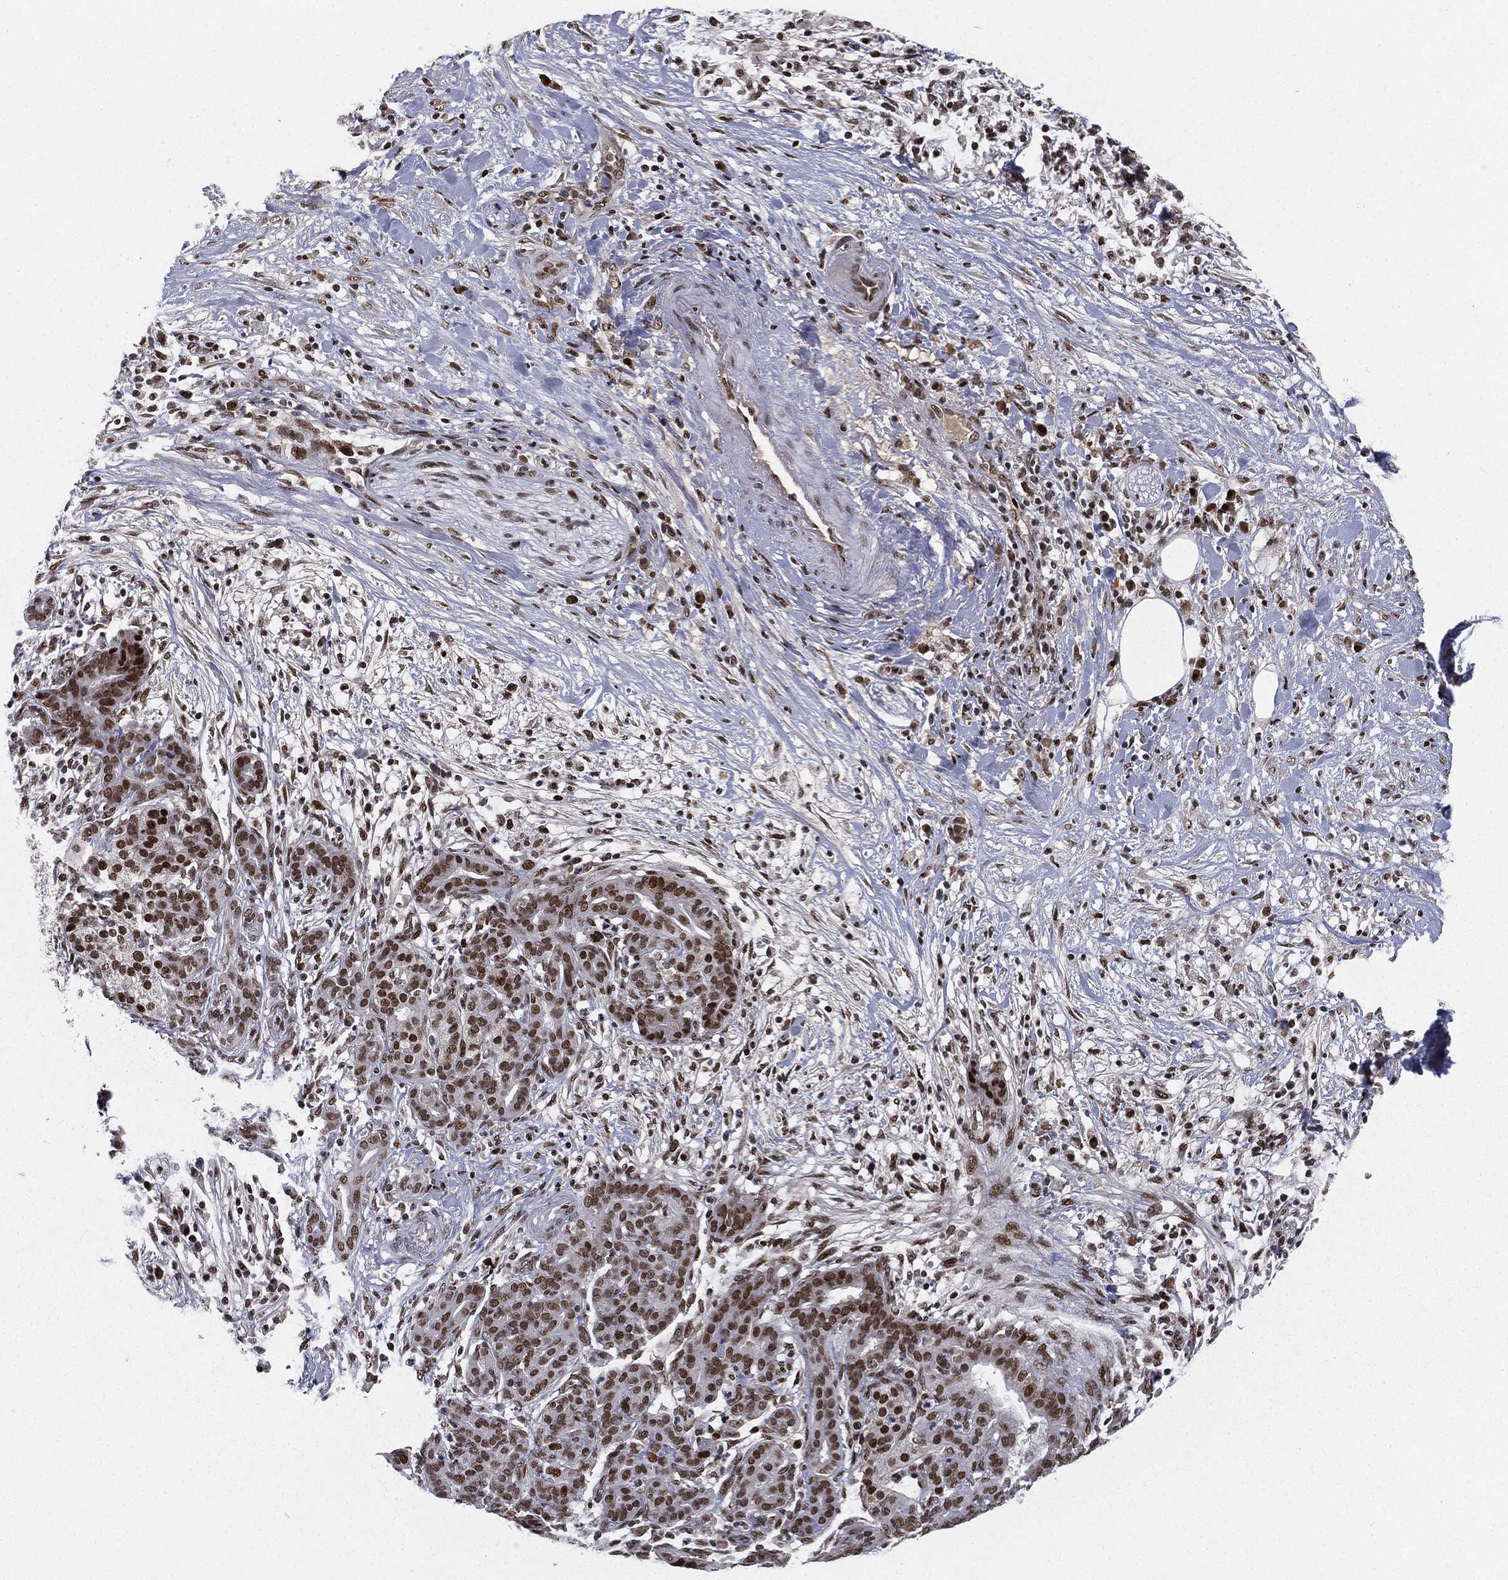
{"staining": {"intensity": "strong", "quantity": ">75%", "location": "nuclear"}, "tissue": "pancreatic cancer", "cell_type": "Tumor cells", "image_type": "cancer", "snomed": [{"axis": "morphology", "description": "Adenocarcinoma, NOS"}, {"axis": "topography", "description": "Pancreas"}], "caption": "Pancreatic cancer stained with DAB (3,3'-diaminobenzidine) immunohistochemistry shows high levels of strong nuclear staining in approximately >75% of tumor cells. (DAB (3,3'-diaminobenzidine) IHC, brown staining for protein, blue staining for nuclei).", "gene": "RTF1", "patient": {"sex": "male", "age": 44}}